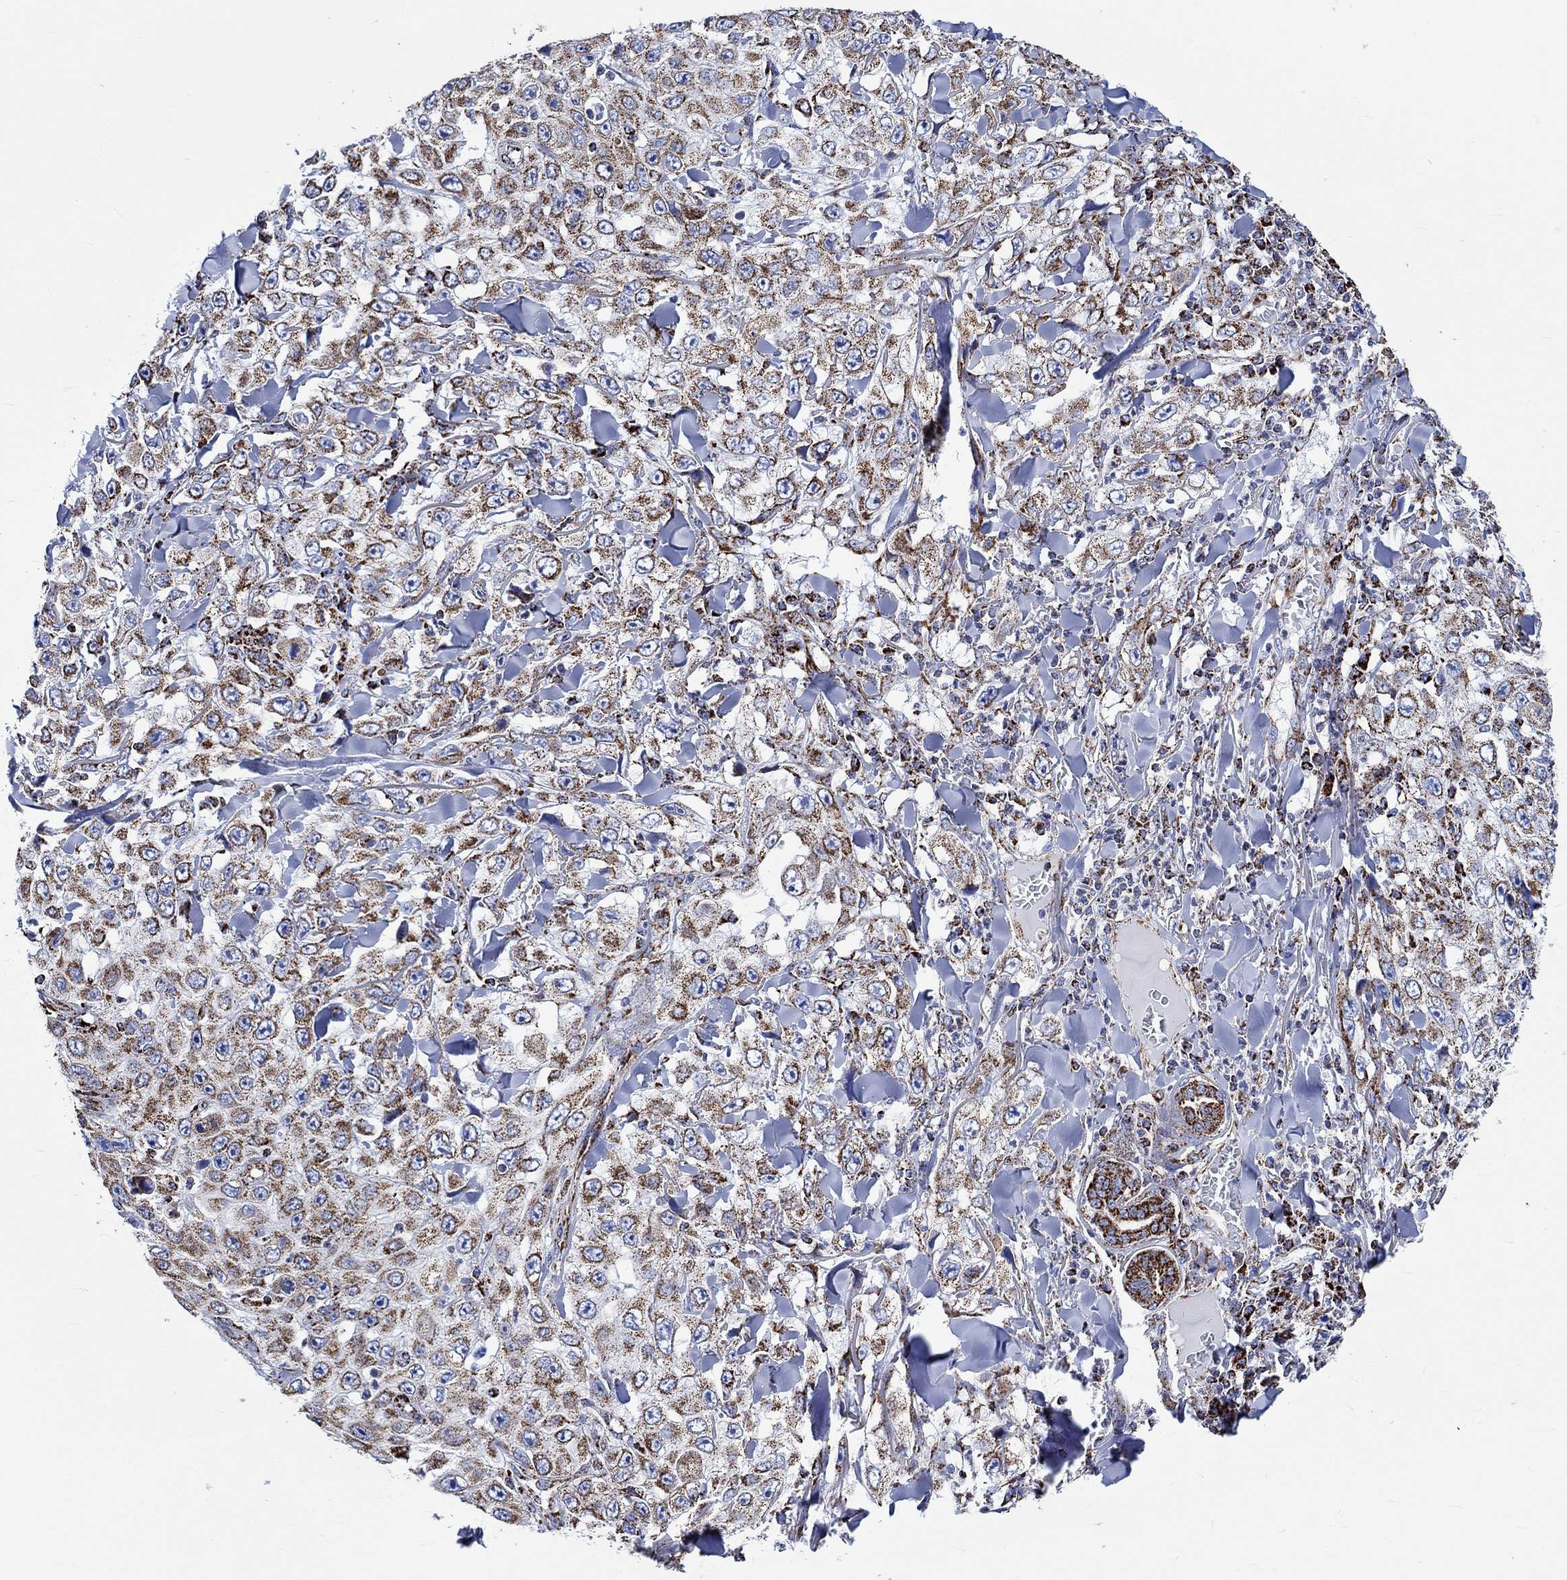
{"staining": {"intensity": "strong", "quantity": "25%-75%", "location": "cytoplasmic/membranous"}, "tissue": "skin cancer", "cell_type": "Tumor cells", "image_type": "cancer", "snomed": [{"axis": "morphology", "description": "Squamous cell carcinoma, NOS"}, {"axis": "topography", "description": "Skin"}], "caption": "Skin cancer (squamous cell carcinoma) was stained to show a protein in brown. There is high levels of strong cytoplasmic/membranous staining in approximately 25%-75% of tumor cells.", "gene": "RCE1", "patient": {"sex": "male", "age": 82}}